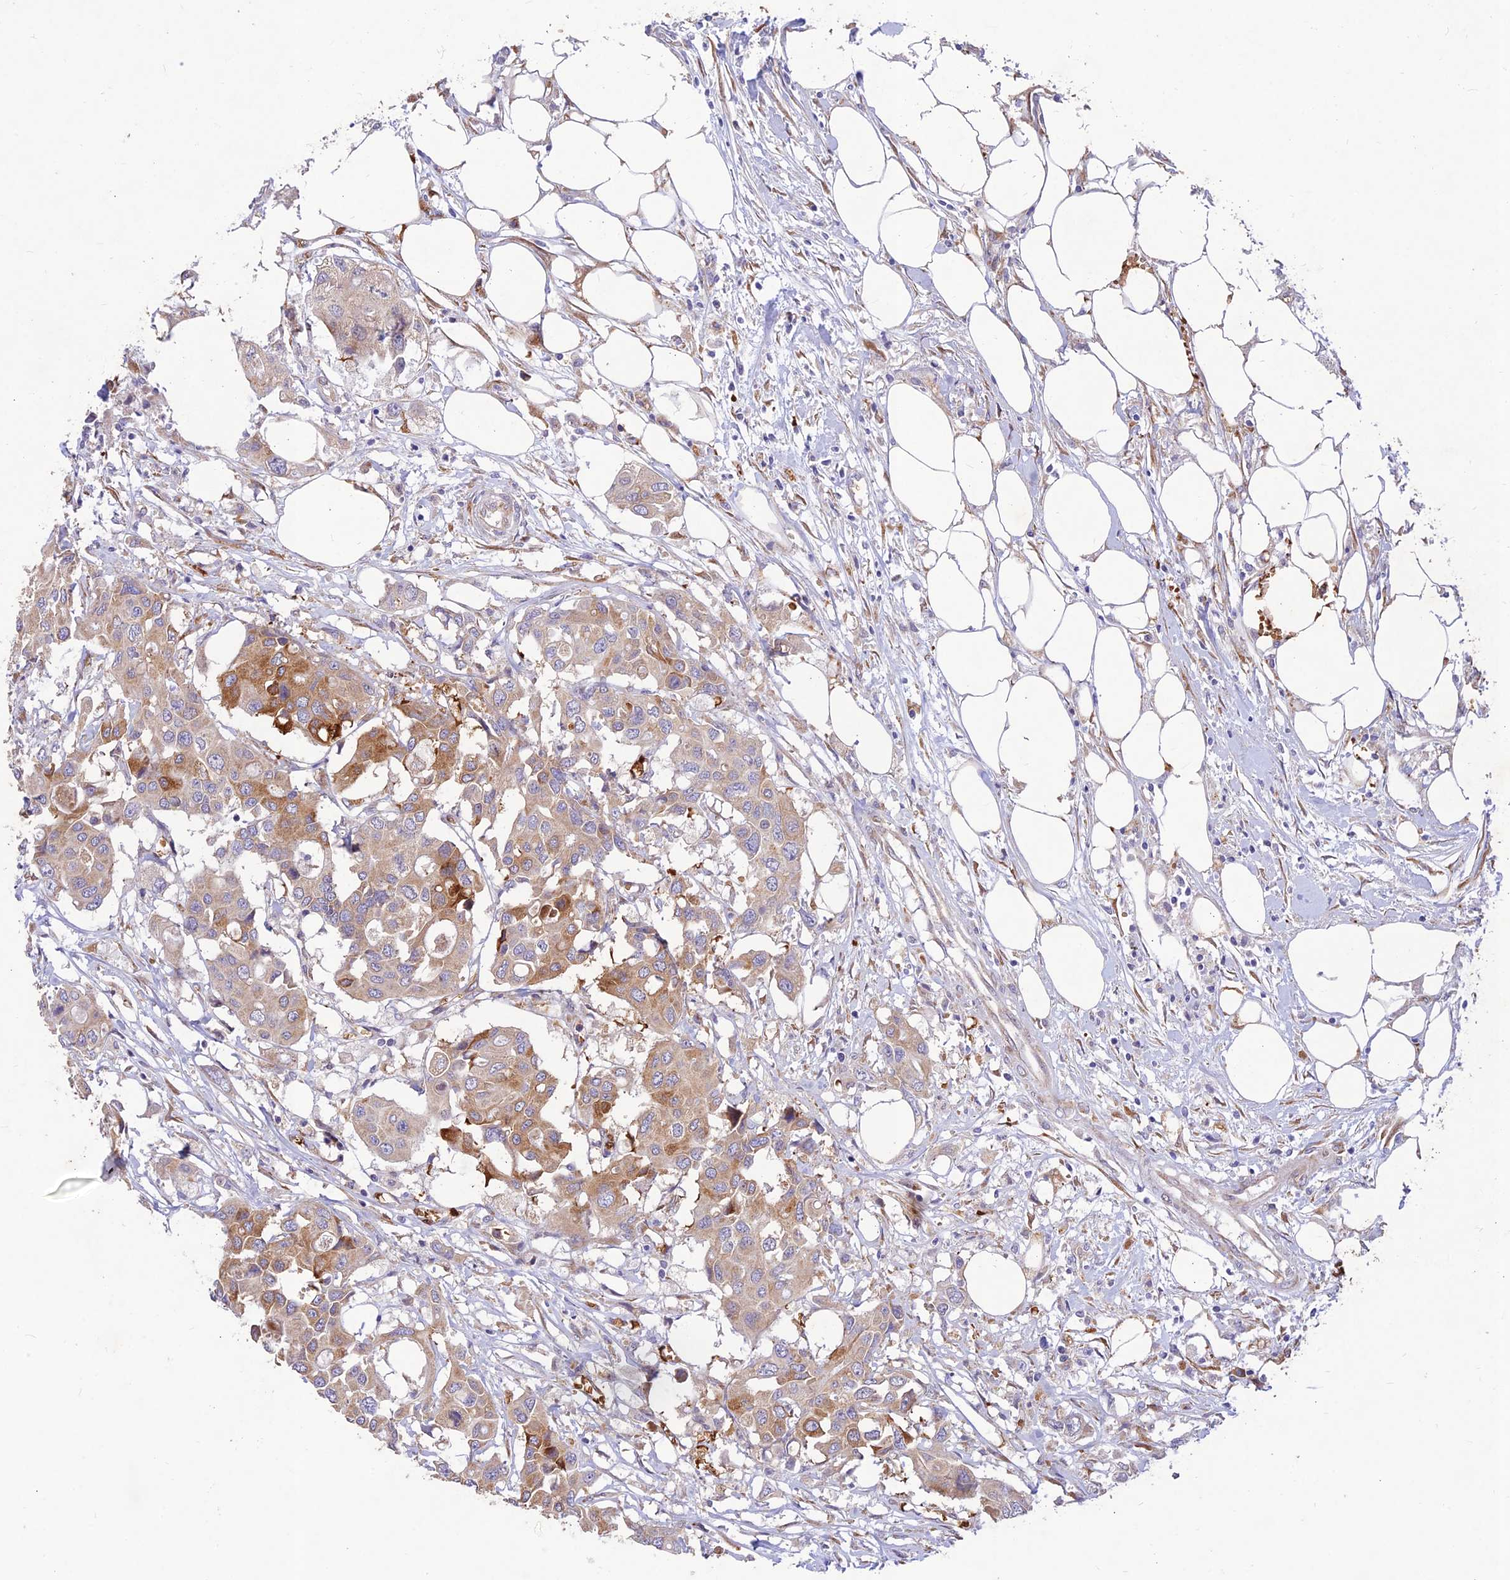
{"staining": {"intensity": "moderate", "quantity": "<25%", "location": "cytoplasmic/membranous"}, "tissue": "colorectal cancer", "cell_type": "Tumor cells", "image_type": "cancer", "snomed": [{"axis": "morphology", "description": "Adenocarcinoma, NOS"}, {"axis": "topography", "description": "Colon"}], "caption": "A low amount of moderate cytoplasmic/membranous staining is present in approximately <25% of tumor cells in colorectal cancer tissue.", "gene": "PPP1R11", "patient": {"sex": "male", "age": 77}}